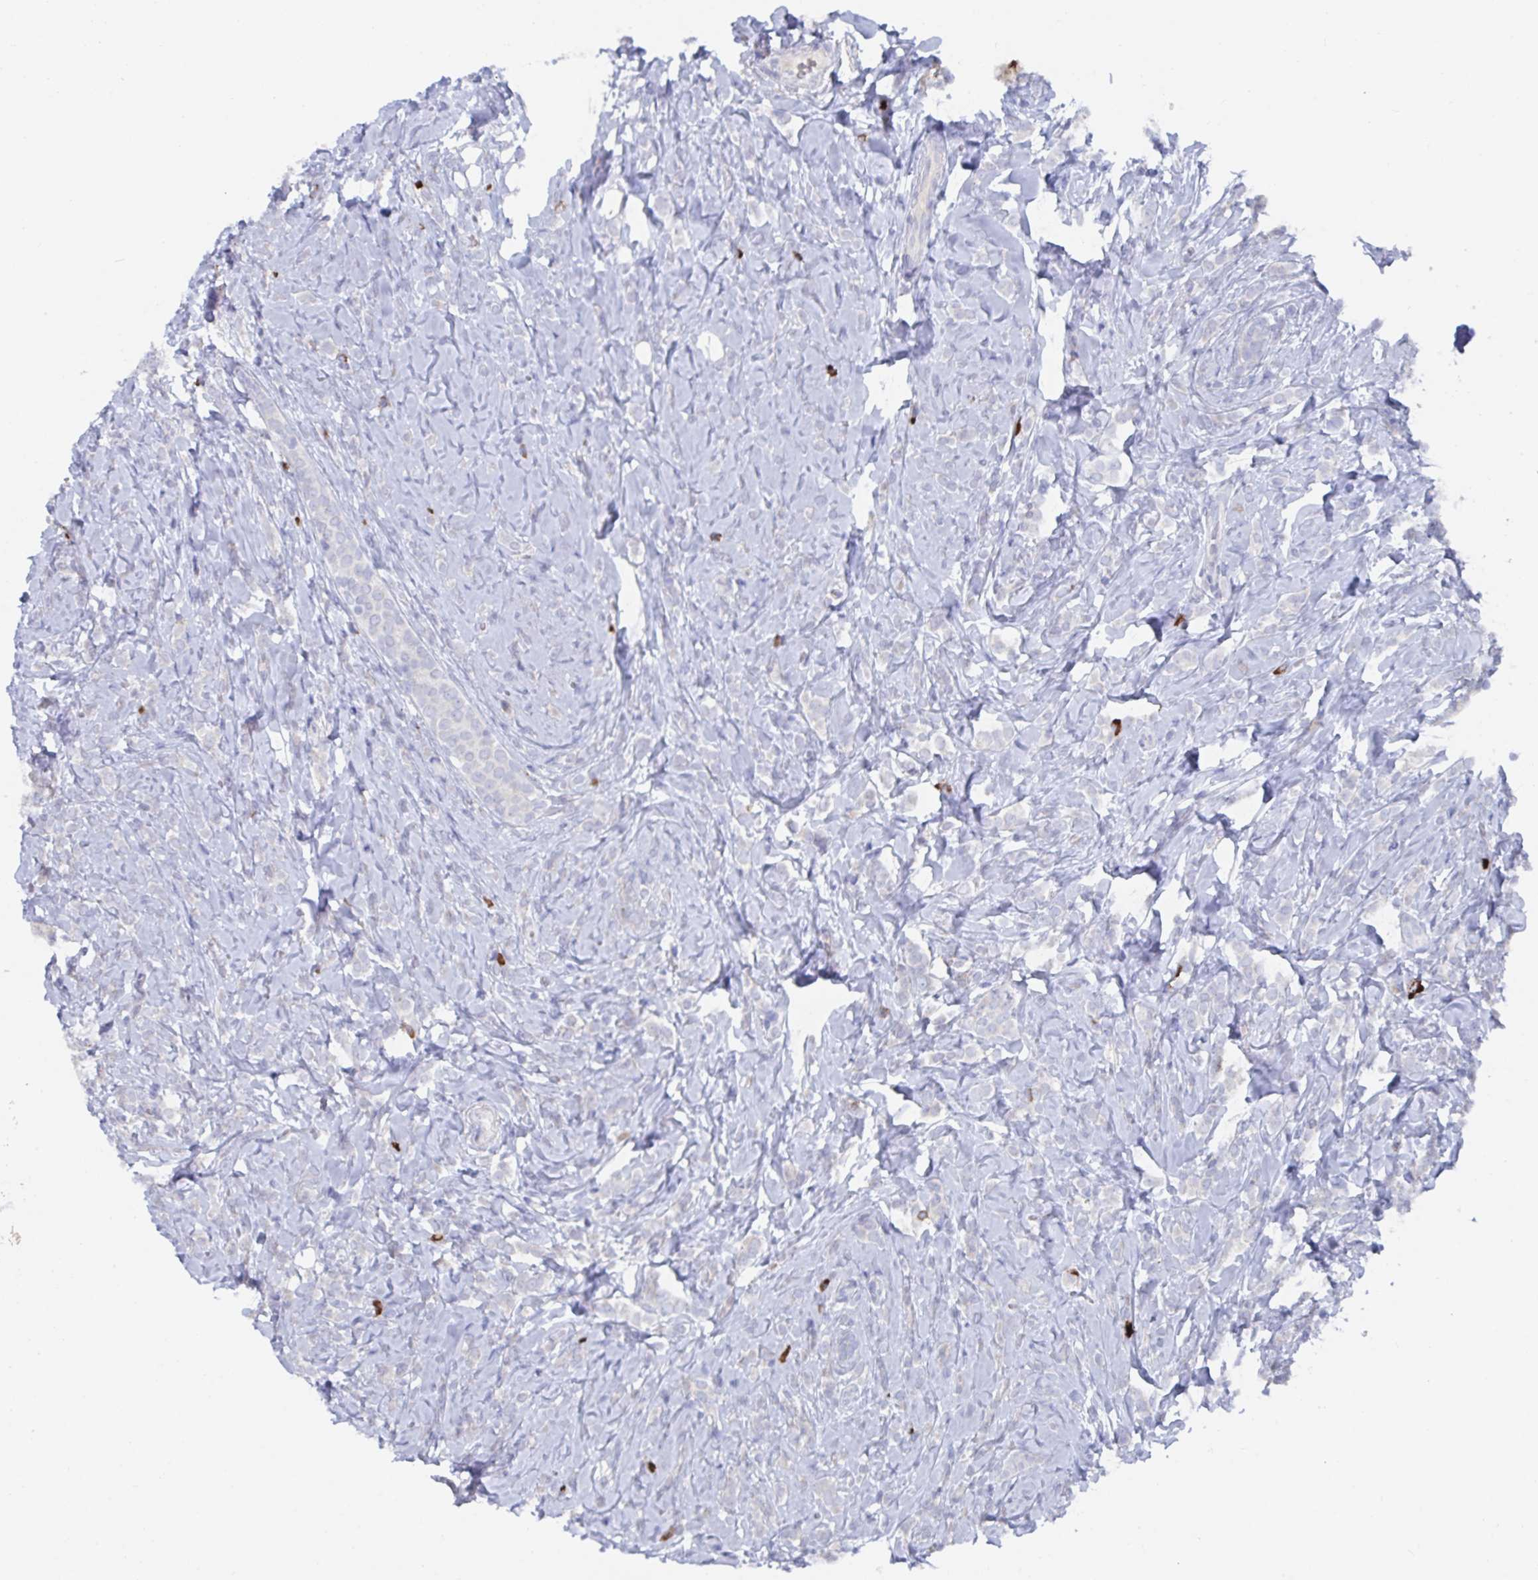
{"staining": {"intensity": "negative", "quantity": "none", "location": "none"}, "tissue": "breast cancer", "cell_type": "Tumor cells", "image_type": "cancer", "snomed": [{"axis": "morphology", "description": "Lobular carcinoma"}, {"axis": "topography", "description": "Breast"}], "caption": "Immunohistochemistry histopathology image of neoplastic tissue: breast cancer (lobular carcinoma) stained with DAB exhibits no significant protein positivity in tumor cells.", "gene": "KCNK5", "patient": {"sex": "female", "age": 49}}